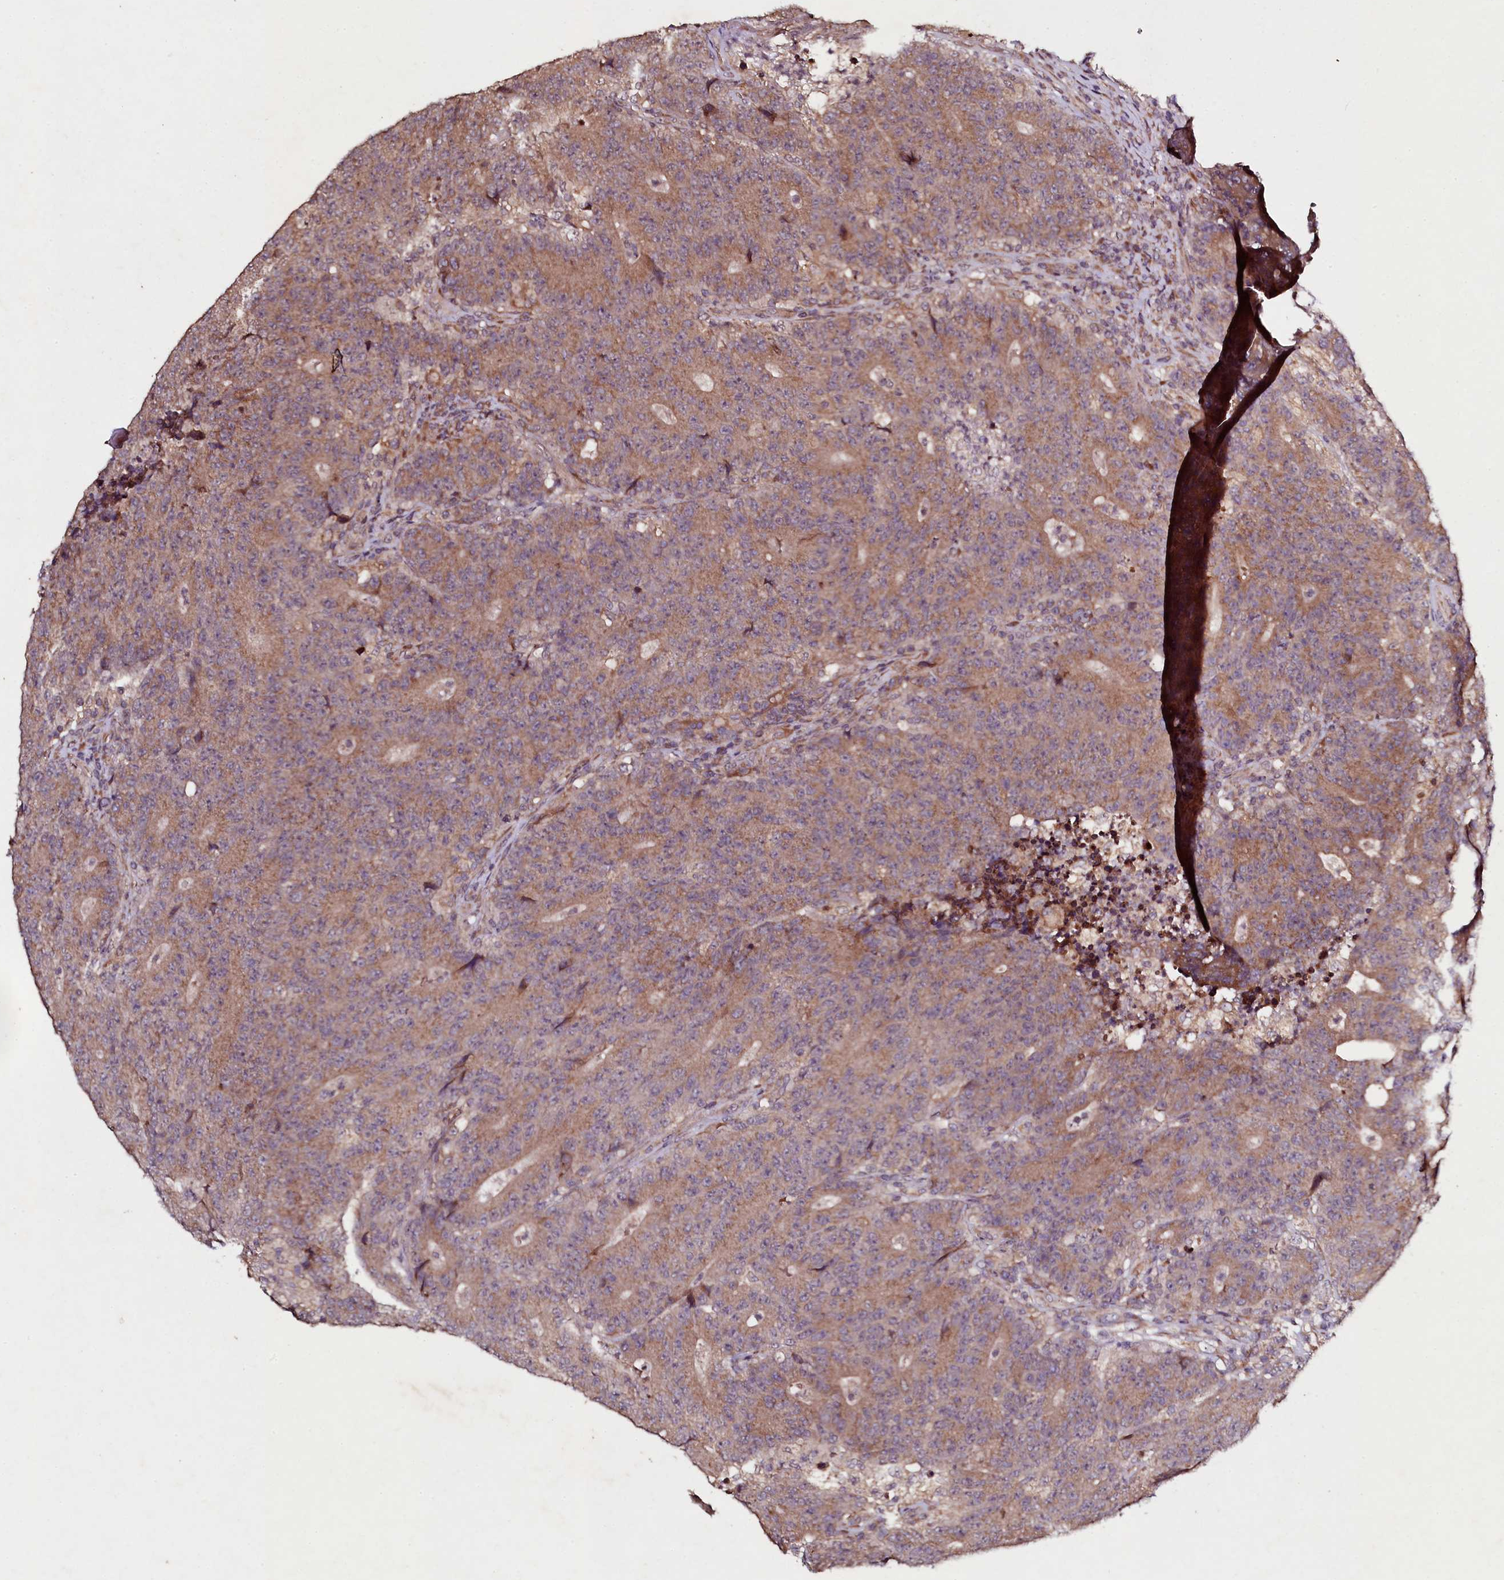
{"staining": {"intensity": "moderate", "quantity": ">75%", "location": "cytoplasmic/membranous"}, "tissue": "colorectal cancer", "cell_type": "Tumor cells", "image_type": "cancer", "snomed": [{"axis": "morphology", "description": "Adenocarcinoma, NOS"}, {"axis": "topography", "description": "Colon"}], "caption": "Approximately >75% of tumor cells in human adenocarcinoma (colorectal) show moderate cytoplasmic/membranous protein expression as visualized by brown immunohistochemical staining.", "gene": "SEC24C", "patient": {"sex": "female", "age": 75}}